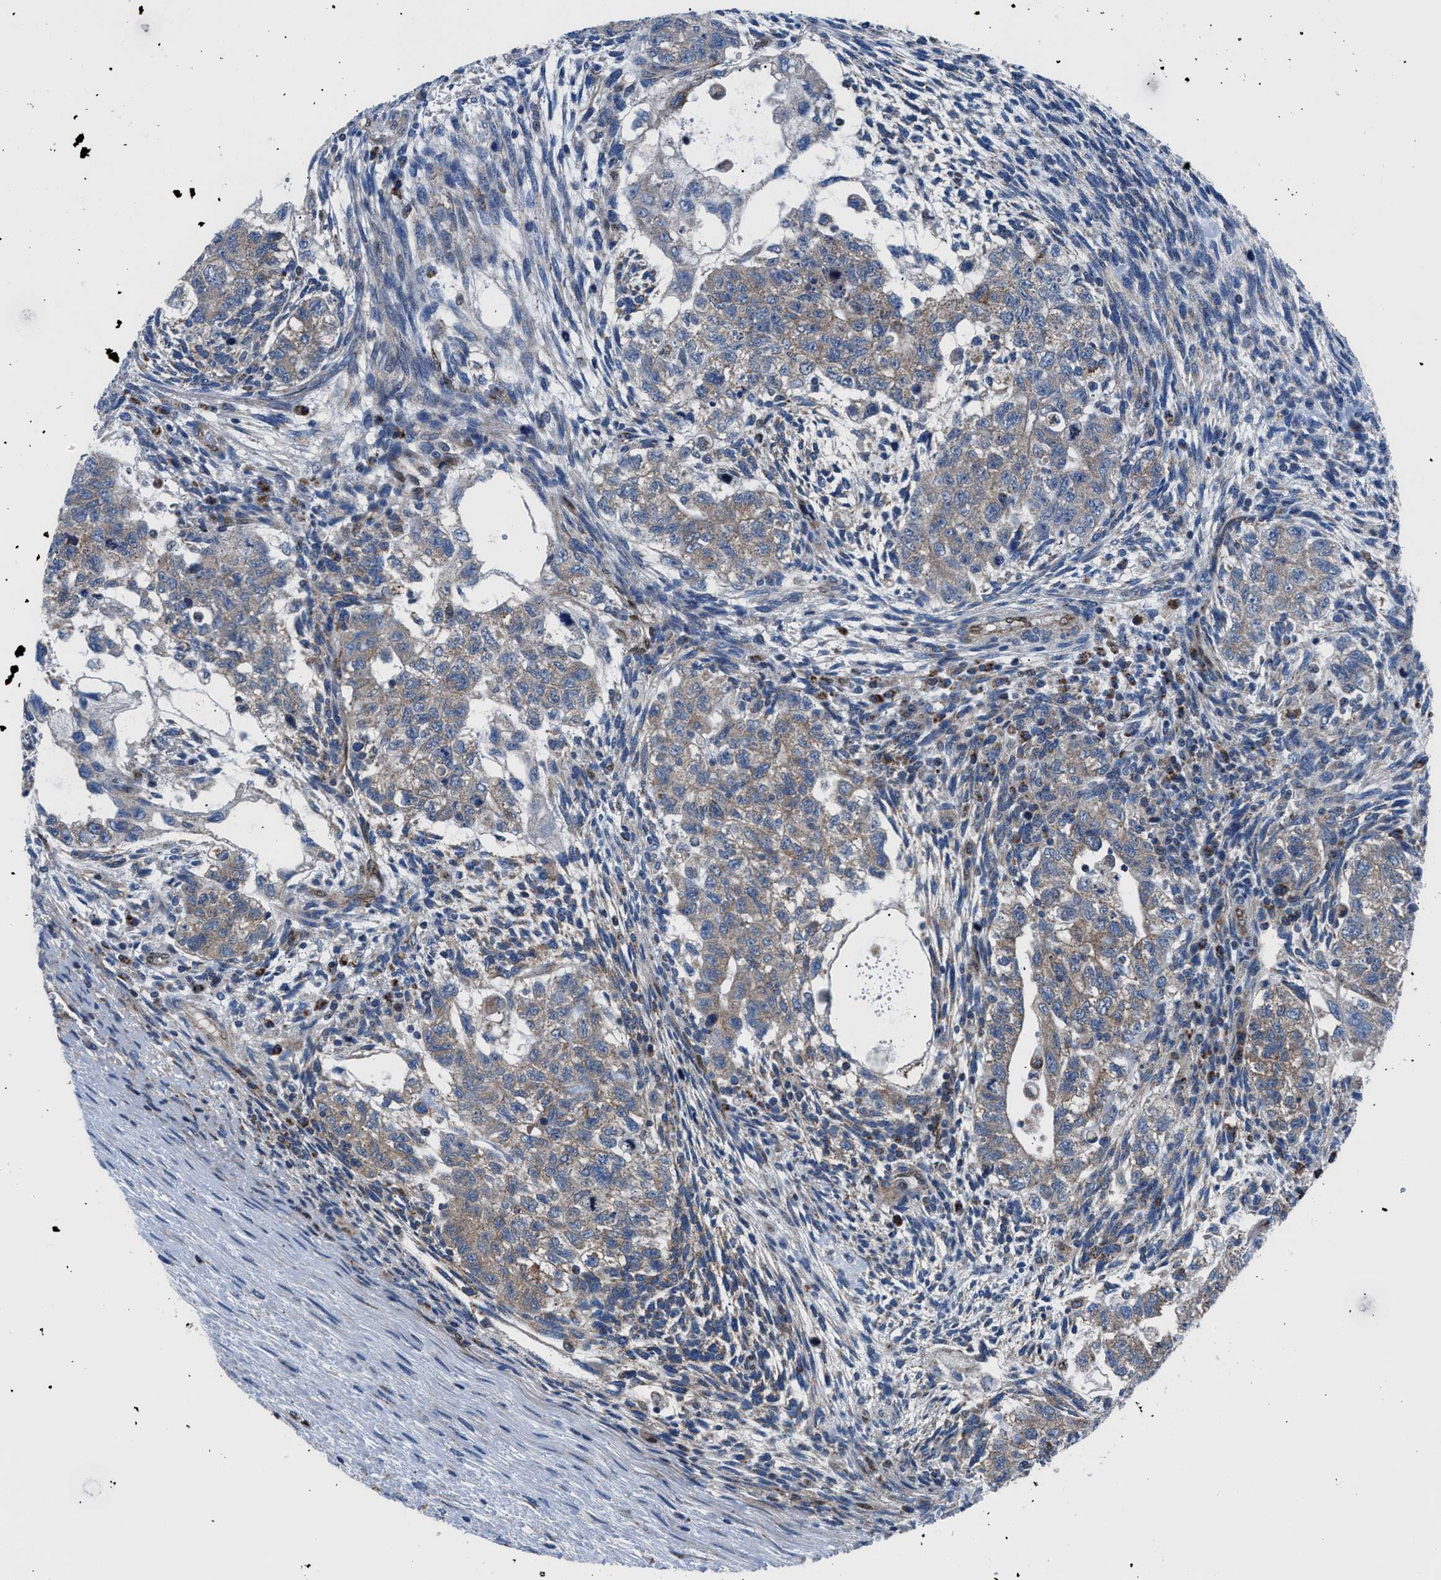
{"staining": {"intensity": "weak", "quantity": ">75%", "location": "cytoplasmic/membranous"}, "tissue": "testis cancer", "cell_type": "Tumor cells", "image_type": "cancer", "snomed": [{"axis": "morphology", "description": "Normal tissue, NOS"}, {"axis": "morphology", "description": "Carcinoma, Embryonal, NOS"}, {"axis": "topography", "description": "Testis"}], "caption": "A brown stain labels weak cytoplasmic/membranous expression of a protein in human testis cancer (embryonal carcinoma) tumor cells. The staining was performed using DAB (3,3'-diaminobenzidine), with brown indicating positive protein expression. Nuclei are stained blue with hematoxylin.", "gene": "LMO2", "patient": {"sex": "male", "age": 36}}